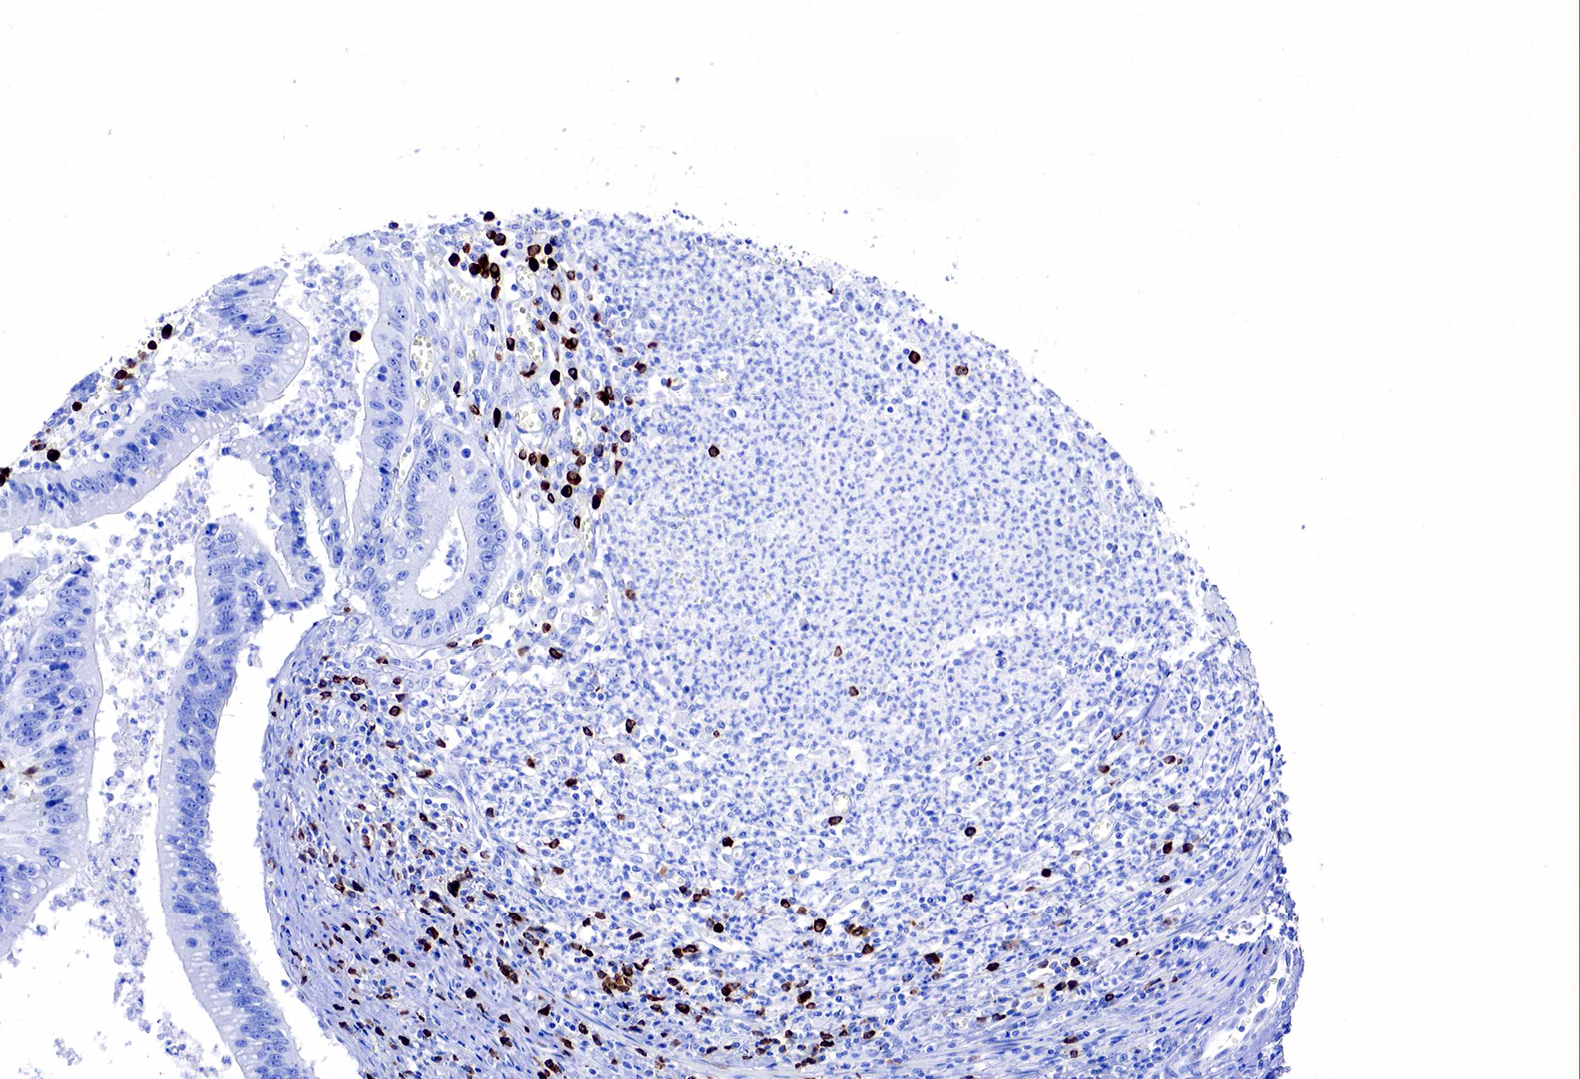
{"staining": {"intensity": "negative", "quantity": "none", "location": "none"}, "tissue": "colorectal cancer", "cell_type": "Tumor cells", "image_type": "cancer", "snomed": [{"axis": "morphology", "description": "Adenocarcinoma, NOS"}, {"axis": "topography", "description": "Rectum"}], "caption": "High power microscopy image of an immunohistochemistry photomicrograph of adenocarcinoma (colorectal), revealing no significant expression in tumor cells.", "gene": "CD79A", "patient": {"sex": "female", "age": 81}}